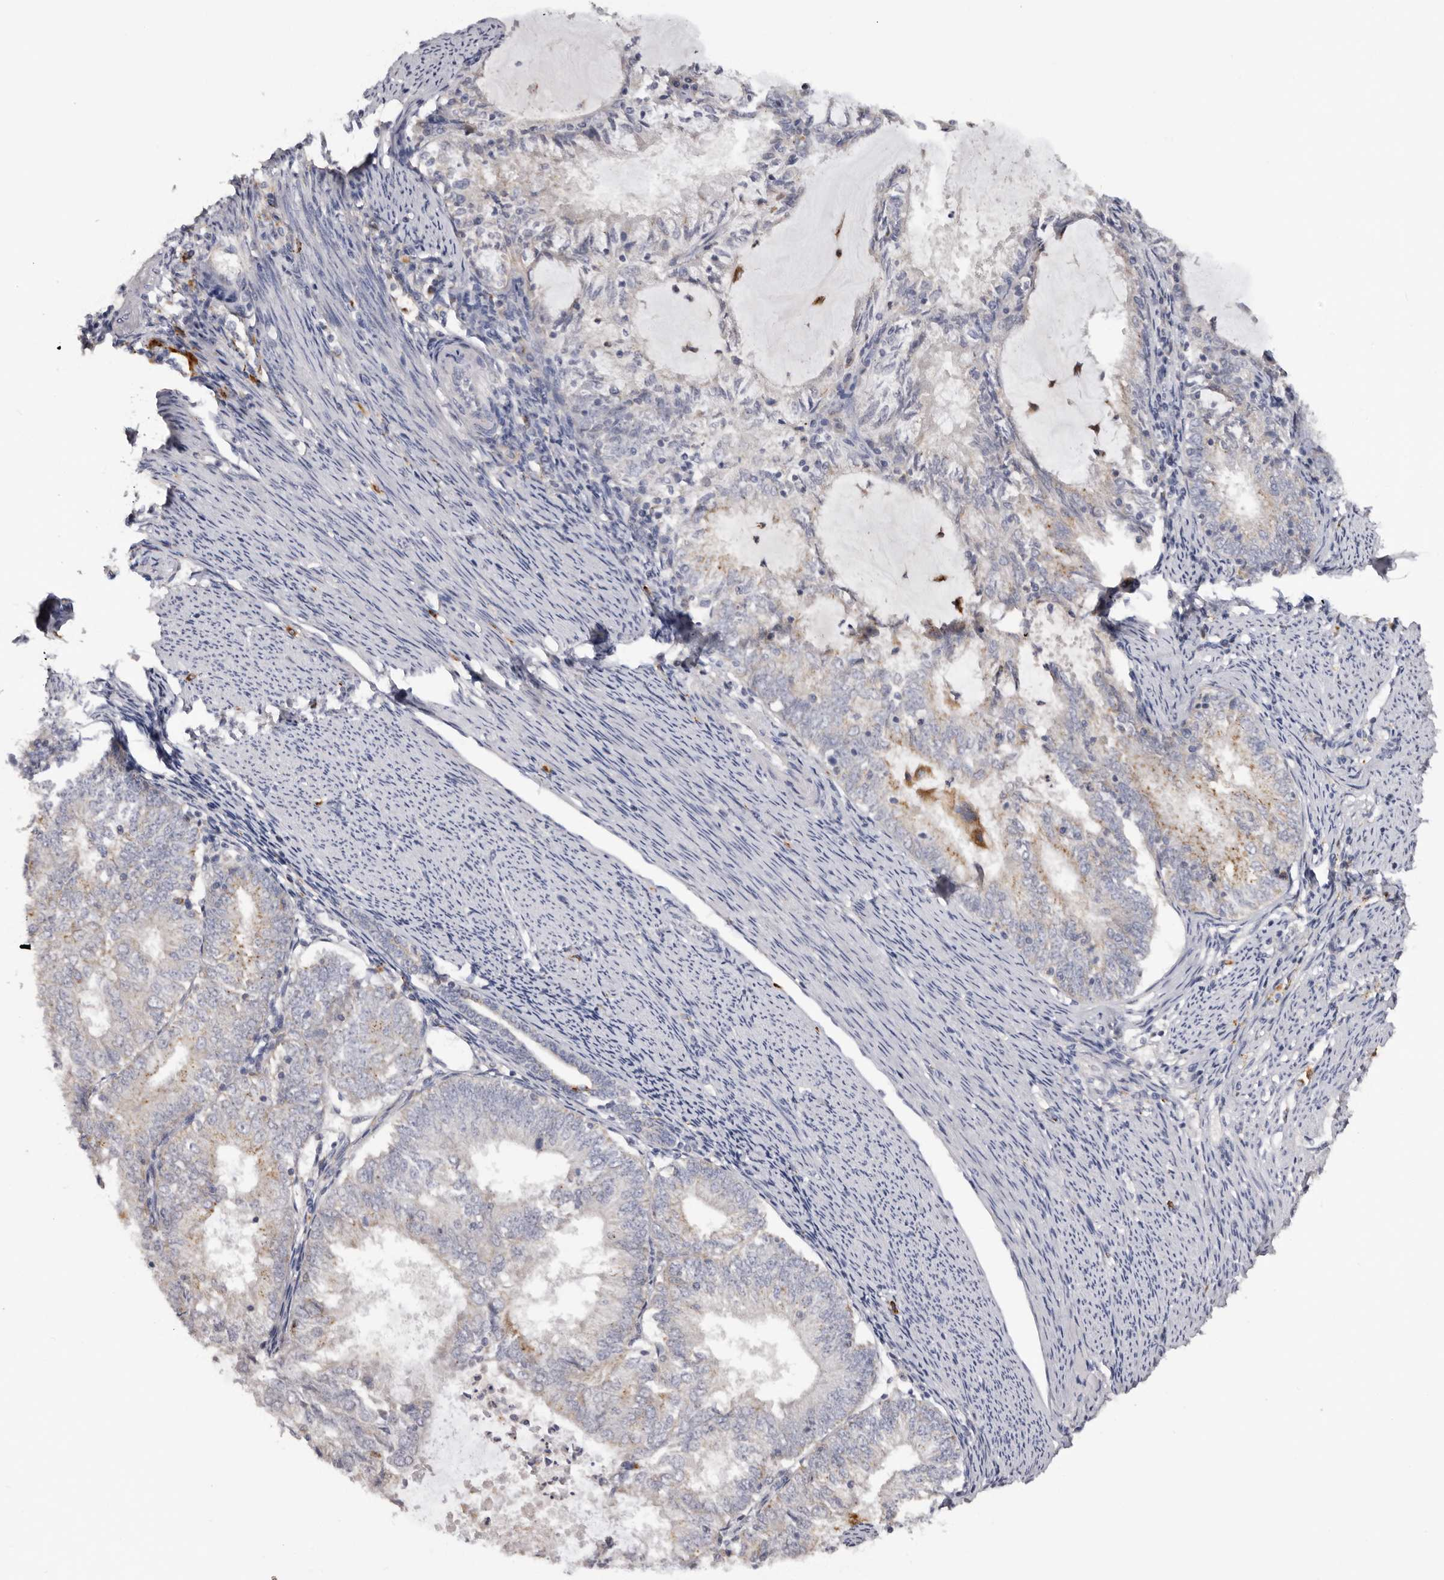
{"staining": {"intensity": "weak", "quantity": "25%-75%", "location": "cytoplasmic/membranous"}, "tissue": "endometrial cancer", "cell_type": "Tumor cells", "image_type": "cancer", "snomed": [{"axis": "morphology", "description": "Adenocarcinoma, NOS"}, {"axis": "topography", "description": "Endometrium"}], "caption": "The image reveals staining of endometrial adenocarcinoma, revealing weak cytoplasmic/membranous protein expression (brown color) within tumor cells. The staining is performed using DAB brown chromogen to label protein expression. The nuclei are counter-stained blue using hematoxylin.", "gene": "DAP", "patient": {"sex": "female", "age": 57}}